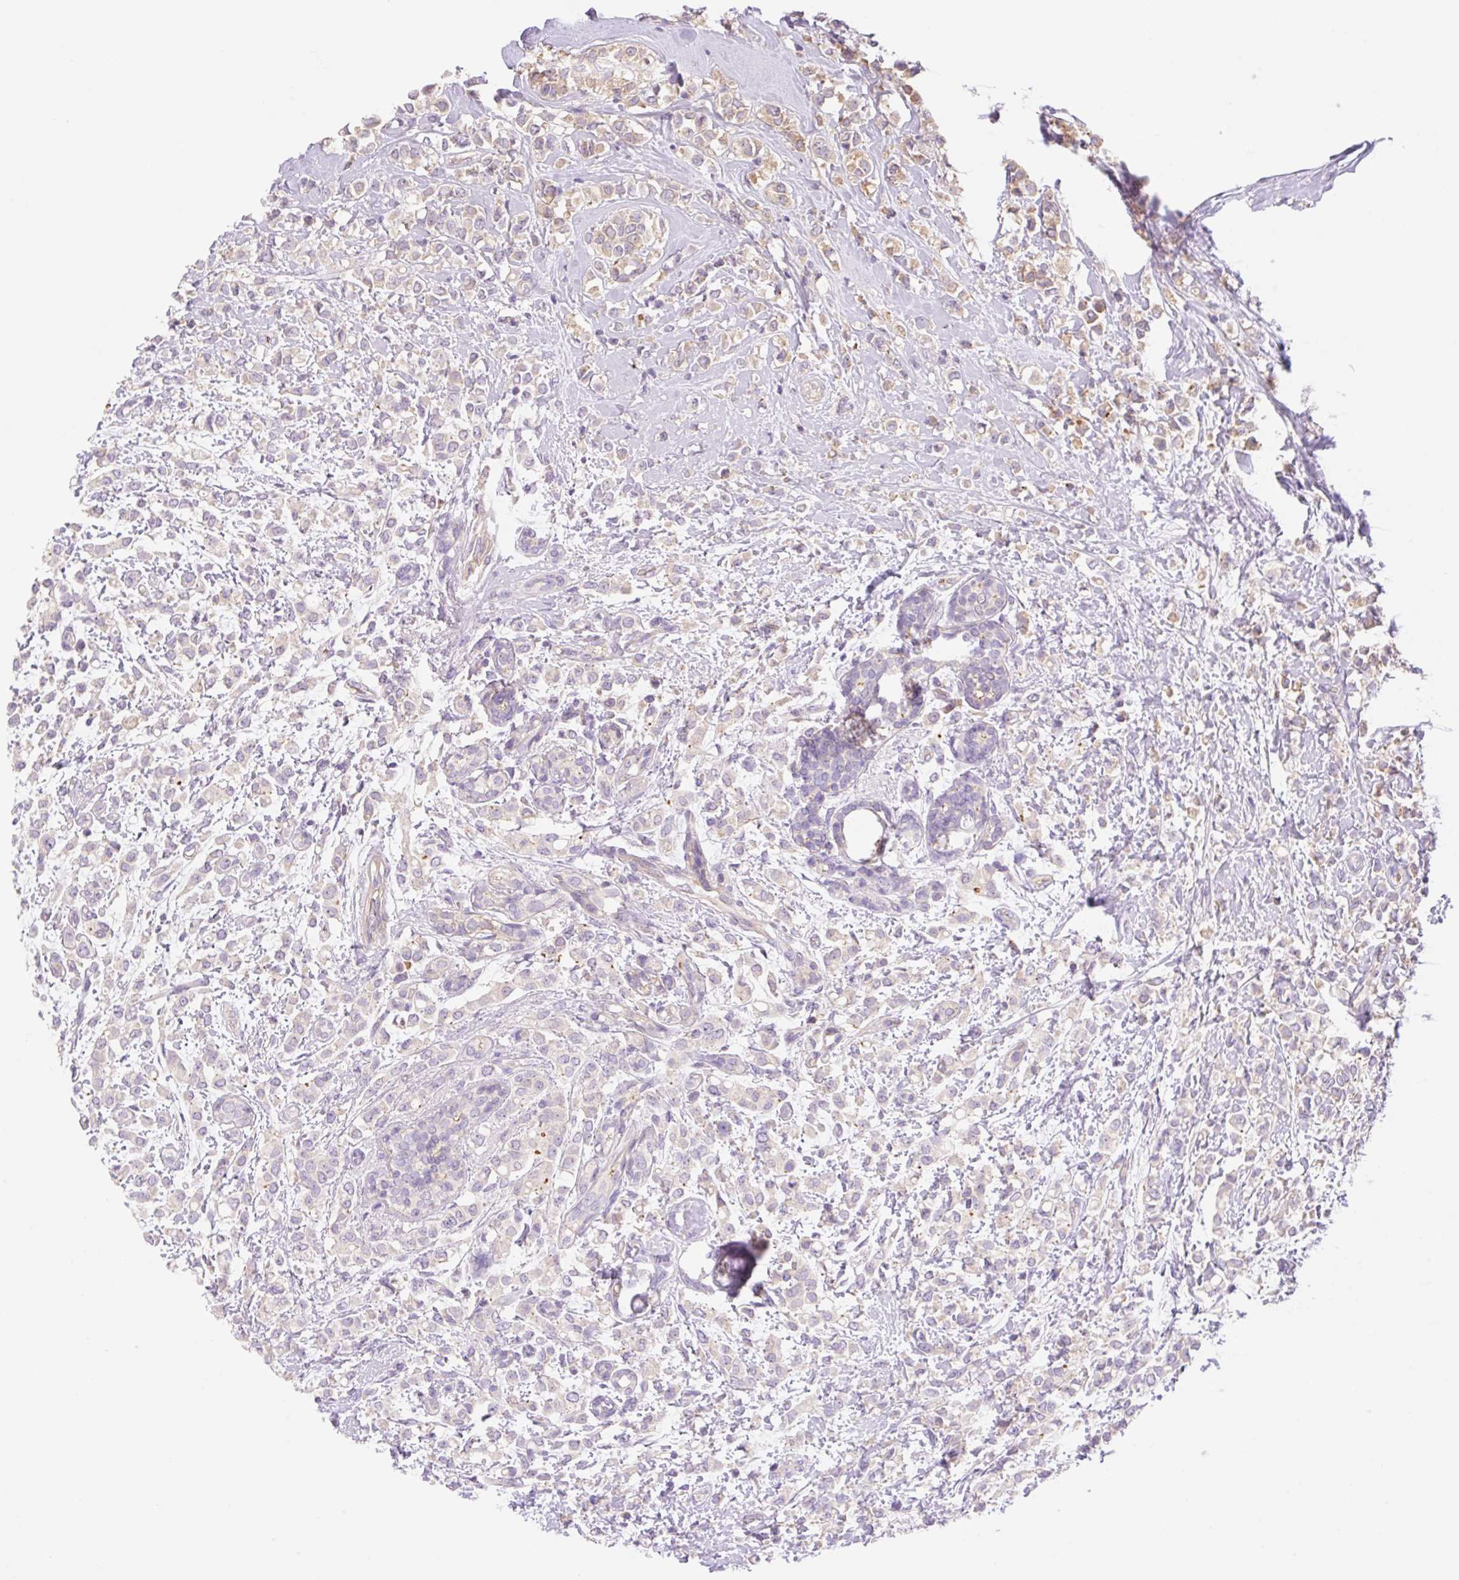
{"staining": {"intensity": "weak", "quantity": "25%-75%", "location": "cytoplasmic/membranous"}, "tissue": "breast cancer", "cell_type": "Tumor cells", "image_type": "cancer", "snomed": [{"axis": "morphology", "description": "Lobular carcinoma"}, {"axis": "topography", "description": "Breast"}], "caption": "IHC (DAB) staining of breast cancer (lobular carcinoma) reveals weak cytoplasmic/membranous protein positivity in approximately 25%-75% of tumor cells.", "gene": "DENND5A", "patient": {"sex": "female", "age": 68}}